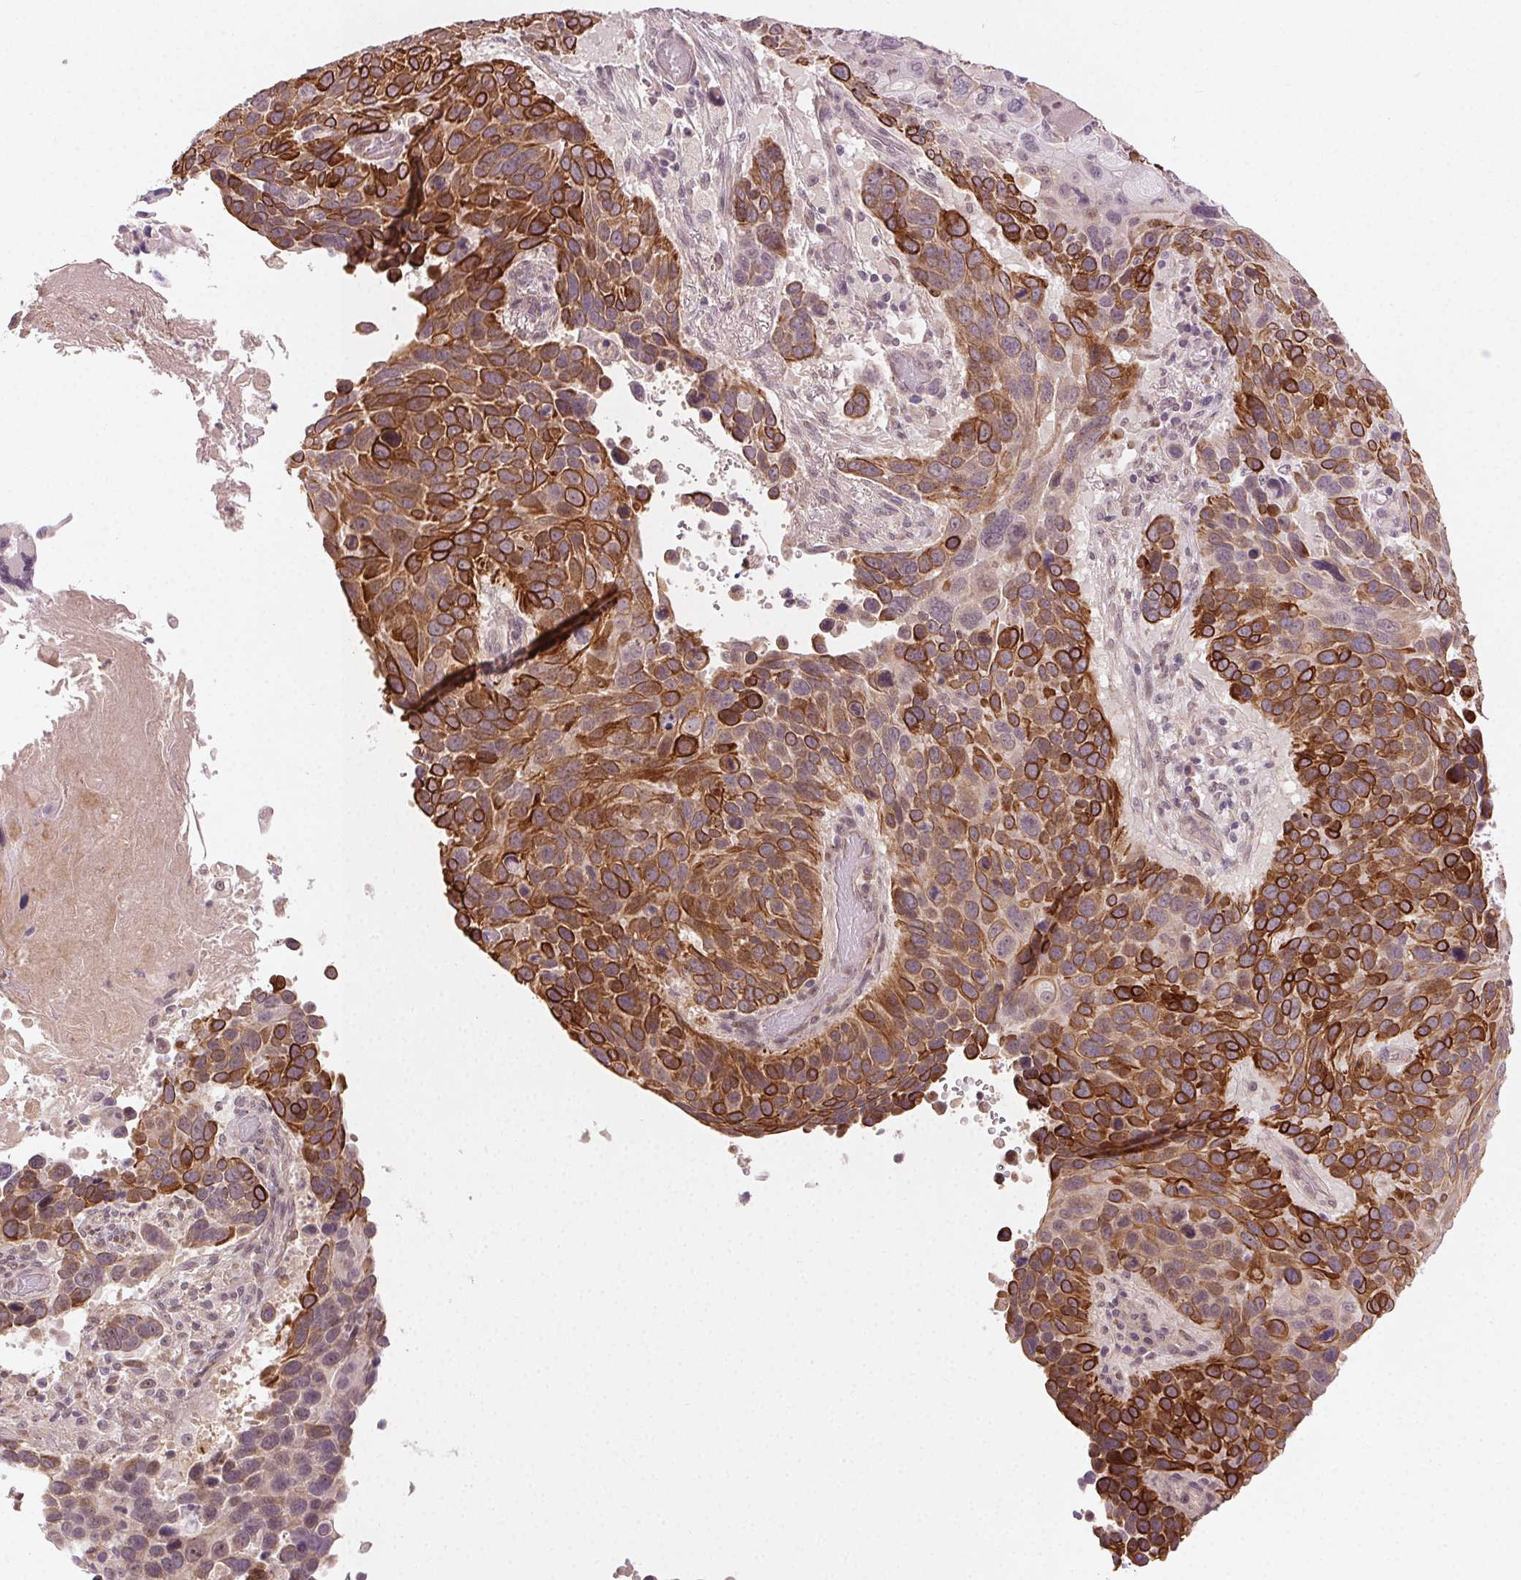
{"staining": {"intensity": "strong", "quantity": "25%-75%", "location": "cytoplasmic/membranous"}, "tissue": "lung cancer", "cell_type": "Tumor cells", "image_type": "cancer", "snomed": [{"axis": "morphology", "description": "Squamous cell carcinoma, NOS"}, {"axis": "topography", "description": "Lung"}], "caption": "Immunohistochemical staining of human lung cancer (squamous cell carcinoma) exhibits high levels of strong cytoplasmic/membranous positivity in approximately 25%-75% of tumor cells.", "gene": "TUB", "patient": {"sex": "male", "age": 68}}